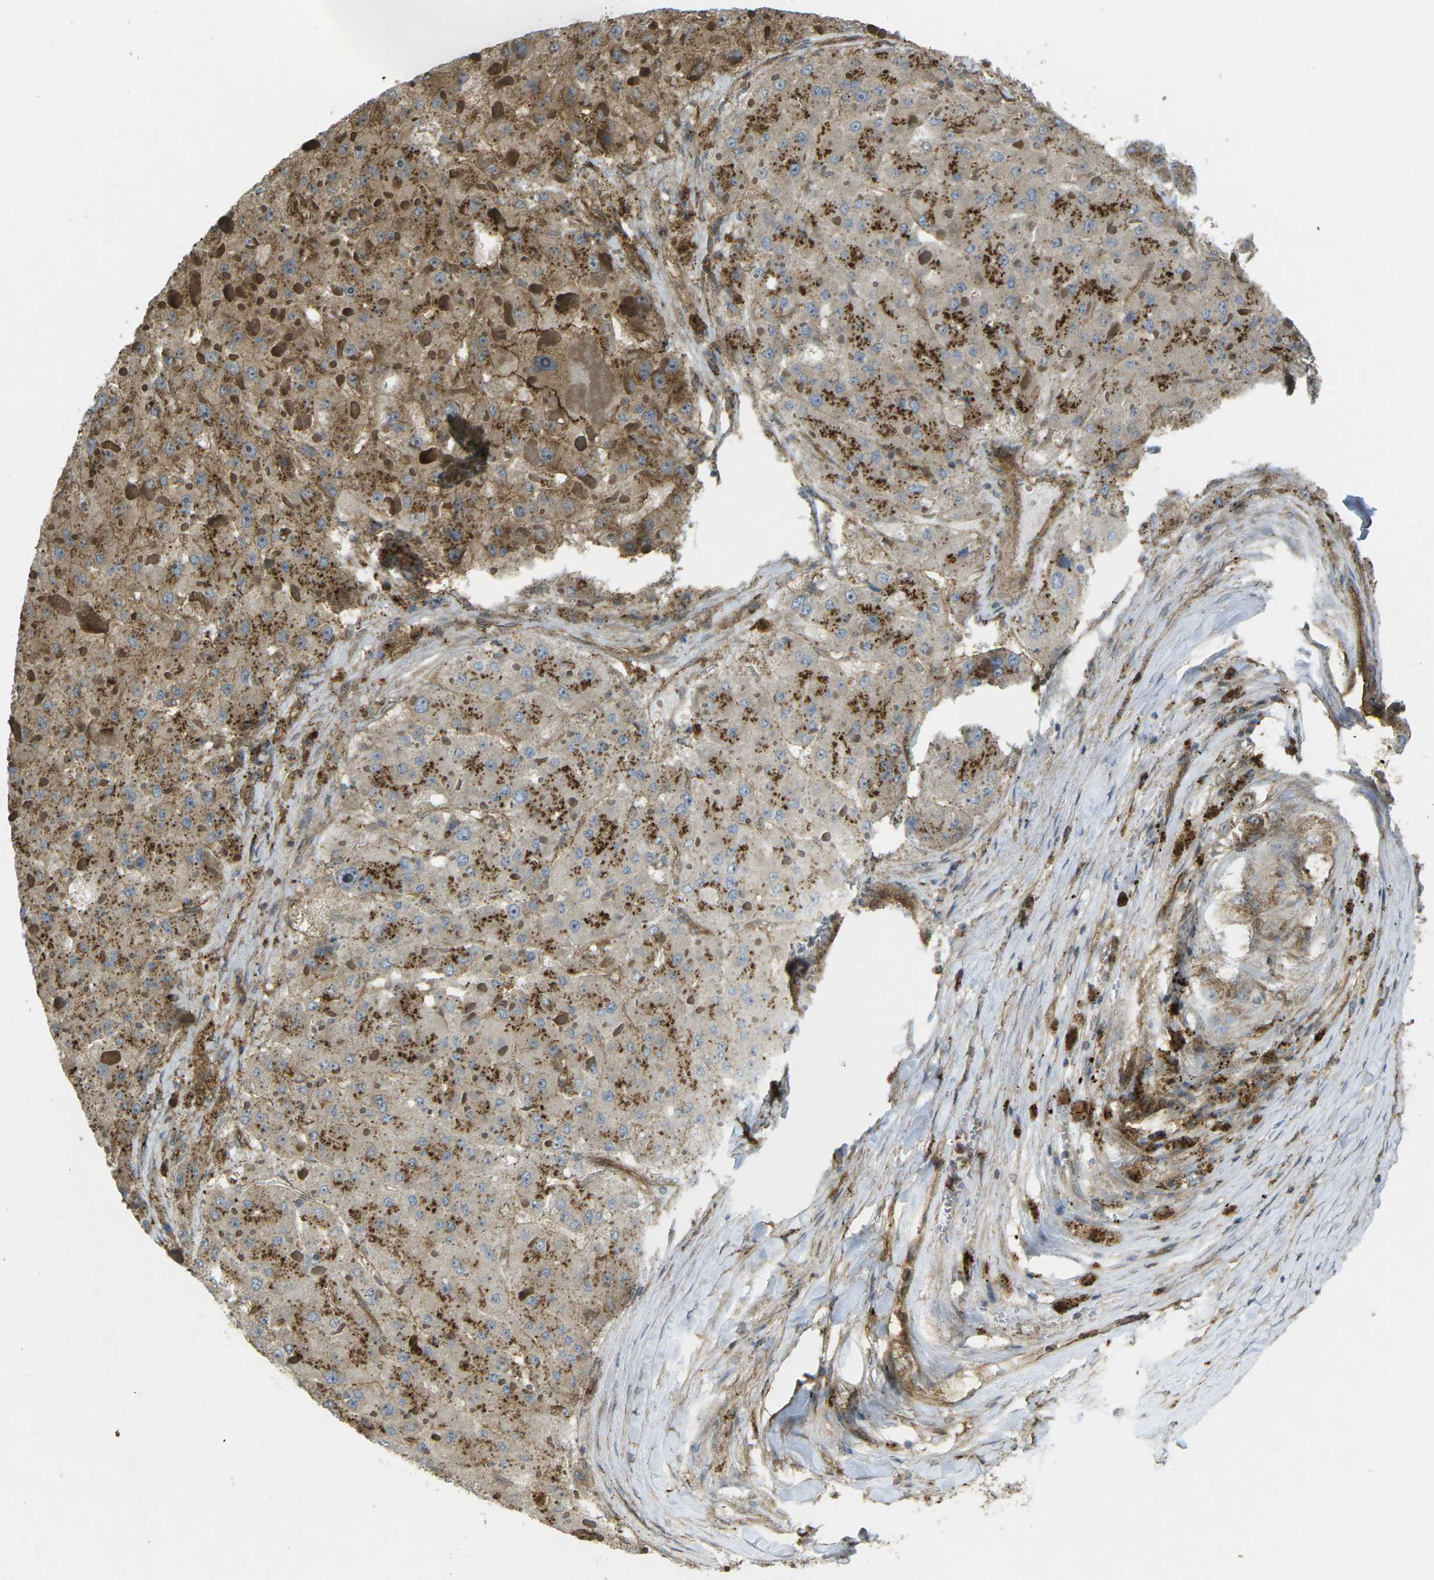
{"staining": {"intensity": "moderate", "quantity": "25%-75%", "location": "cytoplasmic/membranous"}, "tissue": "liver cancer", "cell_type": "Tumor cells", "image_type": "cancer", "snomed": [{"axis": "morphology", "description": "Carcinoma, Hepatocellular, NOS"}, {"axis": "topography", "description": "Liver"}], "caption": "The photomicrograph reveals a brown stain indicating the presence of a protein in the cytoplasmic/membranous of tumor cells in liver cancer (hepatocellular carcinoma). (DAB (3,3'-diaminobenzidine) IHC with brightfield microscopy, high magnification).", "gene": "CHMP3", "patient": {"sex": "female", "age": 73}}